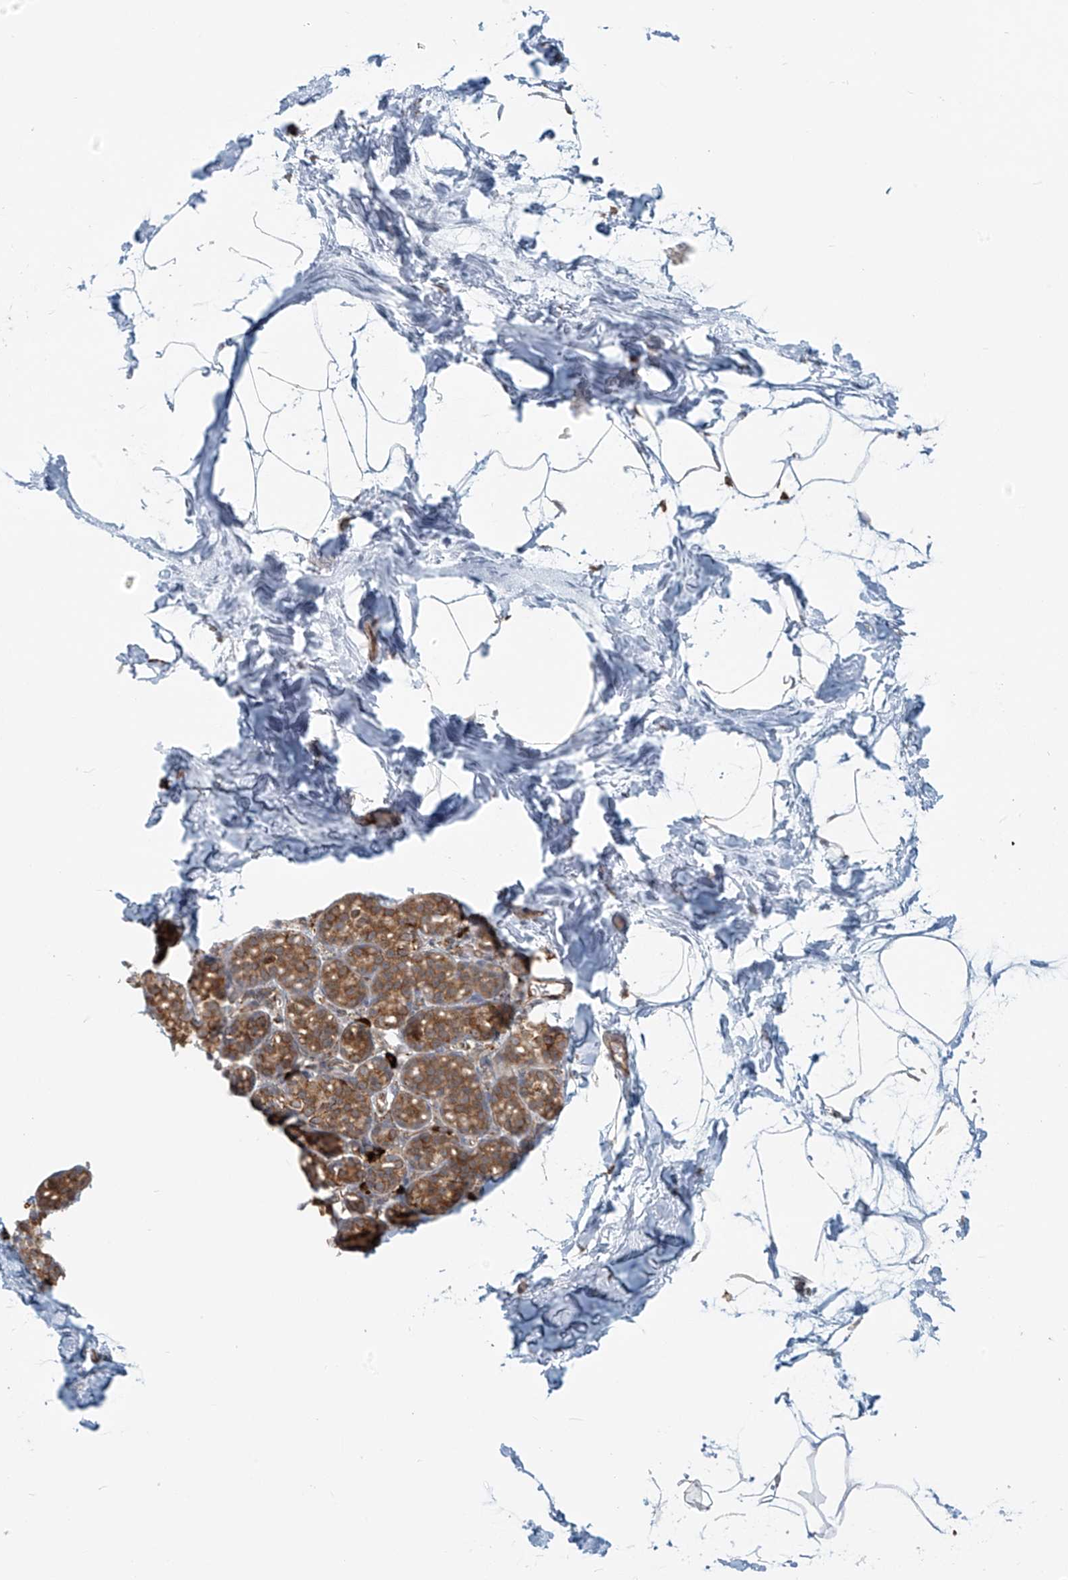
{"staining": {"intensity": "negative", "quantity": "none", "location": "none"}, "tissue": "breast", "cell_type": "Adipocytes", "image_type": "normal", "snomed": [{"axis": "morphology", "description": "Normal tissue, NOS"}, {"axis": "topography", "description": "Breast"}], "caption": "Micrograph shows no significant protein positivity in adipocytes of benign breast. Brightfield microscopy of IHC stained with DAB (3,3'-diaminobenzidine) (brown) and hematoxylin (blue), captured at high magnification.", "gene": "KATNIP", "patient": {"sex": "female", "age": 62}}